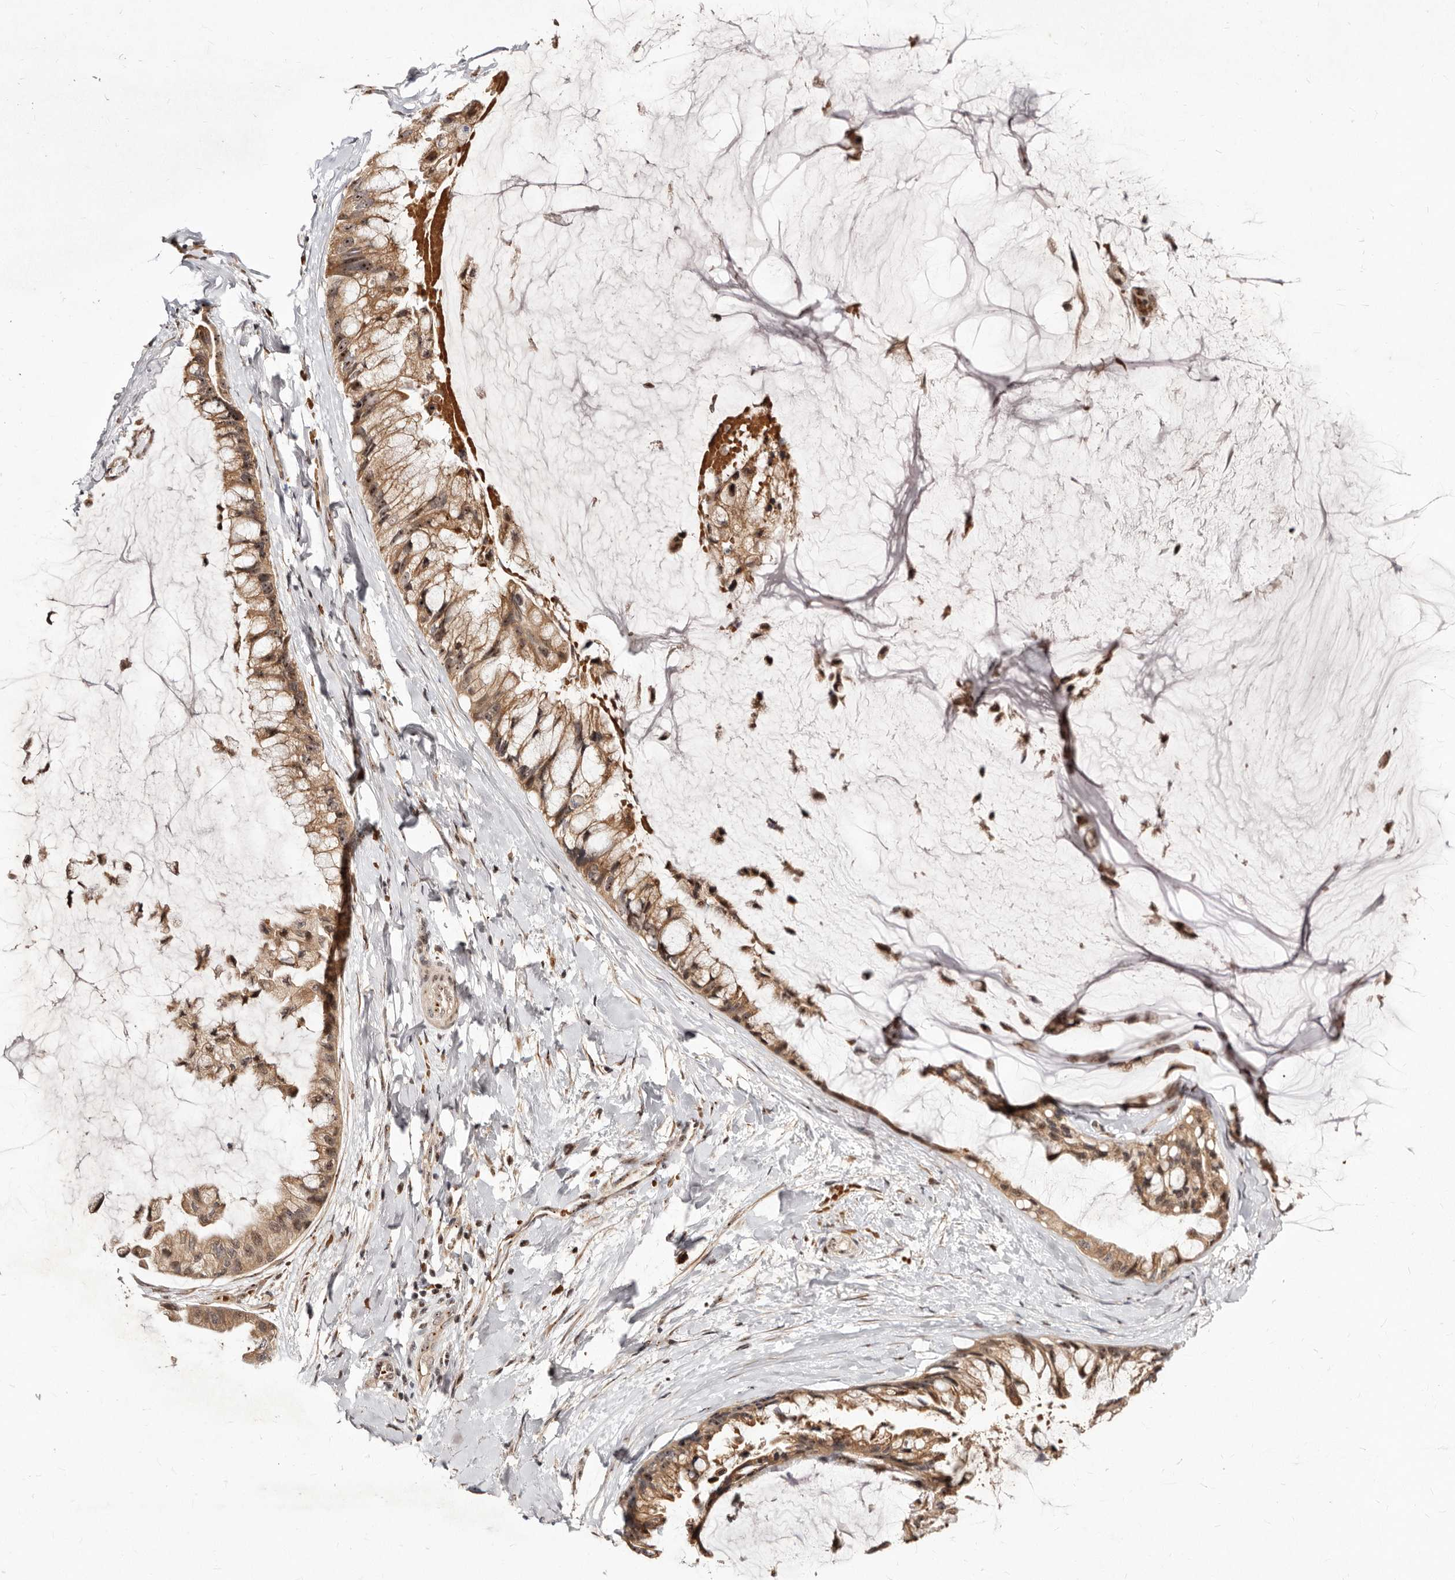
{"staining": {"intensity": "moderate", "quantity": ">75%", "location": "cytoplasmic/membranous"}, "tissue": "ovarian cancer", "cell_type": "Tumor cells", "image_type": "cancer", "snomed": [{"axis": "morphology", "description": "Cystadenocarcinoma, mucinous, NOS"}, {"axis": "topography", "description": "Ovary"}], "caption": "This micrograph demonstrates immunohistochemistry (IHC) staining of human mucinous cystadenocarcinoma (ovarian), with medium moderate cytoplasmic/membranous staining in about >75% of tumor cells.", "gene": "APOL6", "patient": {"sex": "female", "age": 39}}